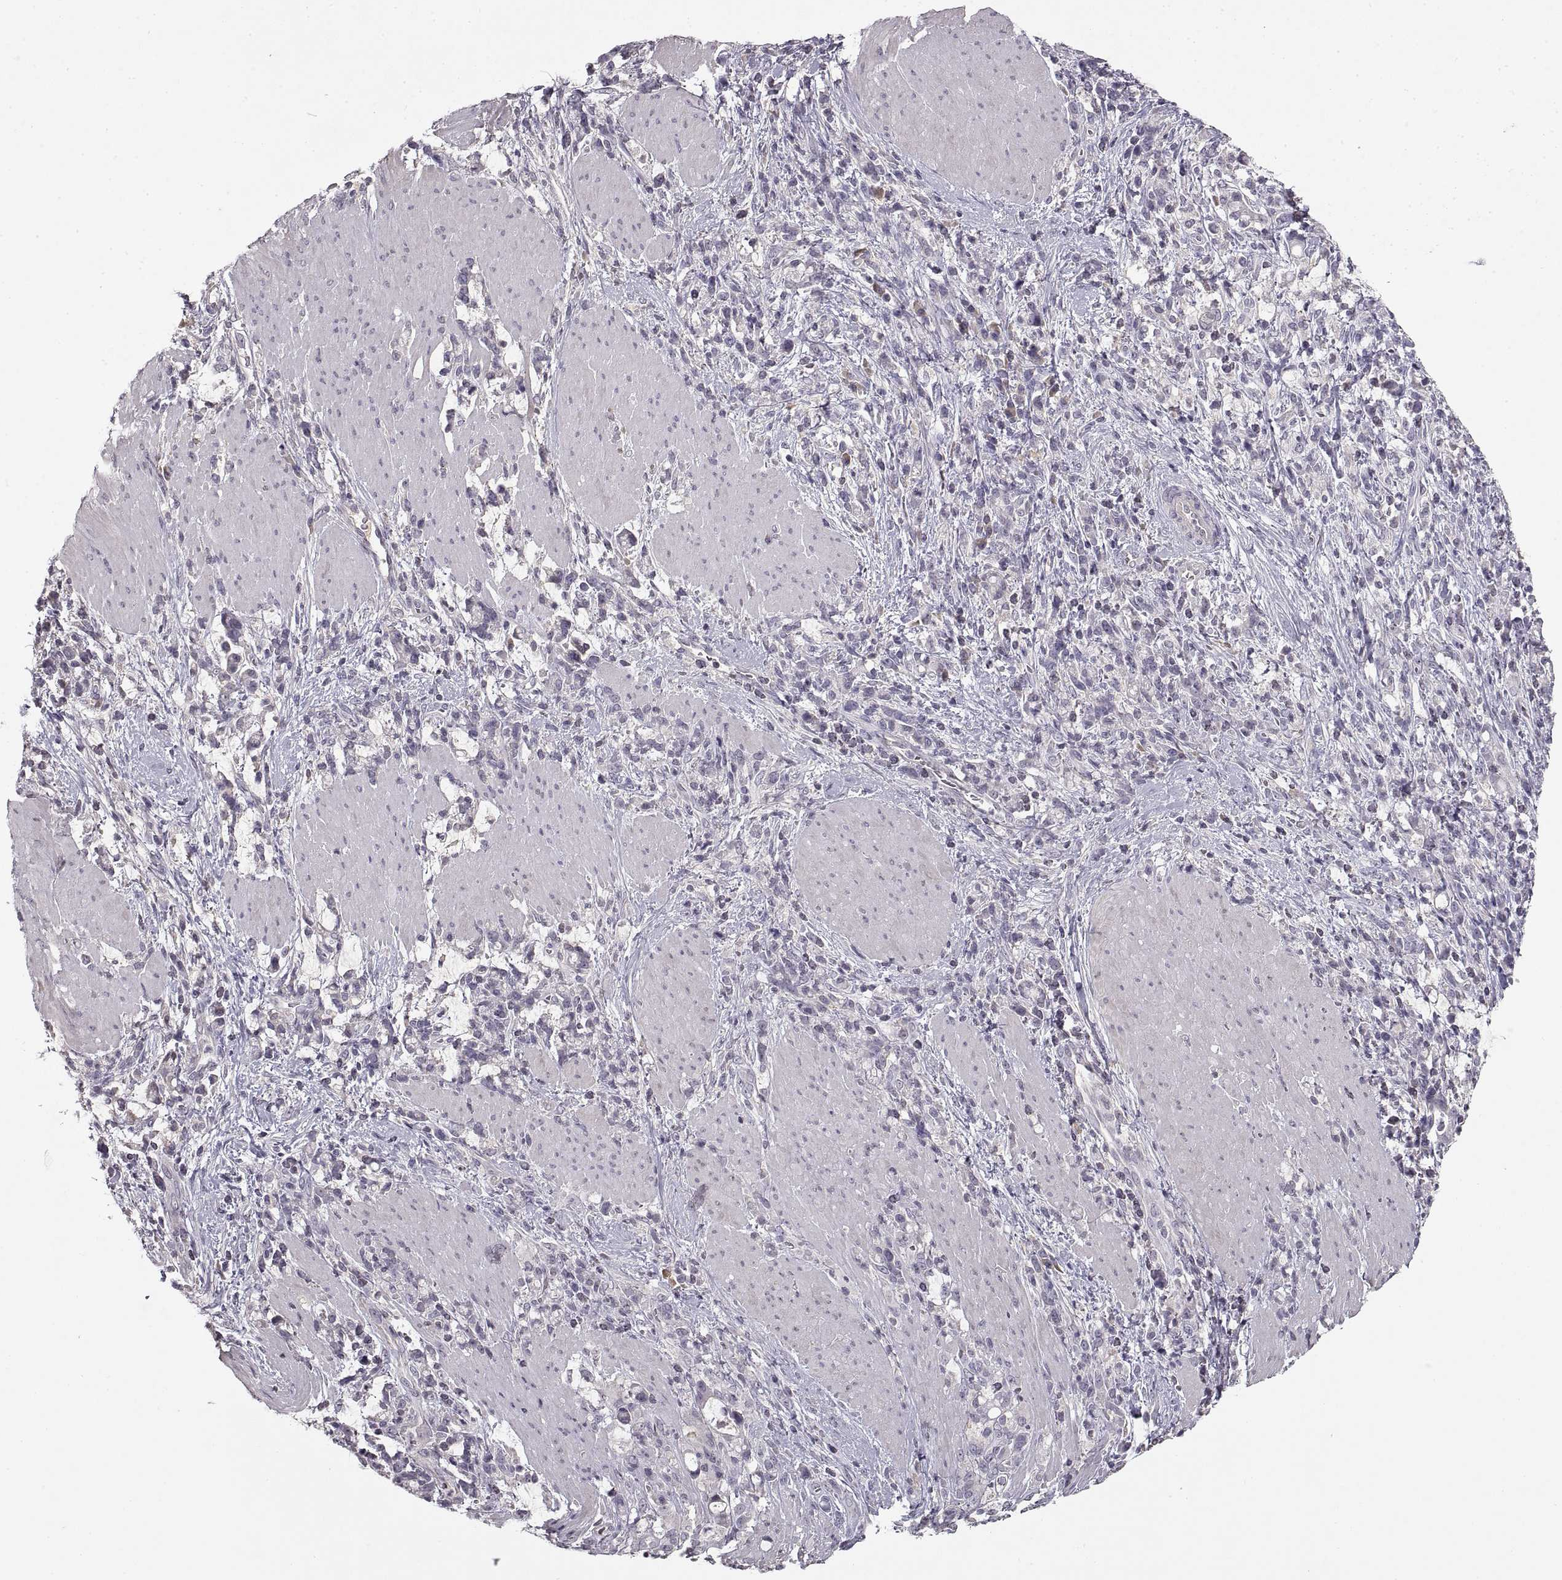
{"staining": {"intensity": "negative", "quantity": "none", "location": "none"}, "tissue": "stomach cancer", "cell_type": "Tumor cells", "image_type": "cancer", "snomed": [{"axis": "morphology", "description": "Adenocarcinoma, NOS"}, {"axis": "topography", "description": "Stomach"}], "caption": "An immunohistochemistry (IHC) micrograph of adenocarcinoma (stomach) is shown. There is no staining in tumor cells of adenocarcinoma (stomach). The staining is performed using DAB (3,3'-diaminobenzidine) brown chromogen with nuclei counter-stained in using hematoxylin.", "gene": "ADAM11", "patient": {"sex": "female", "age": 57}}